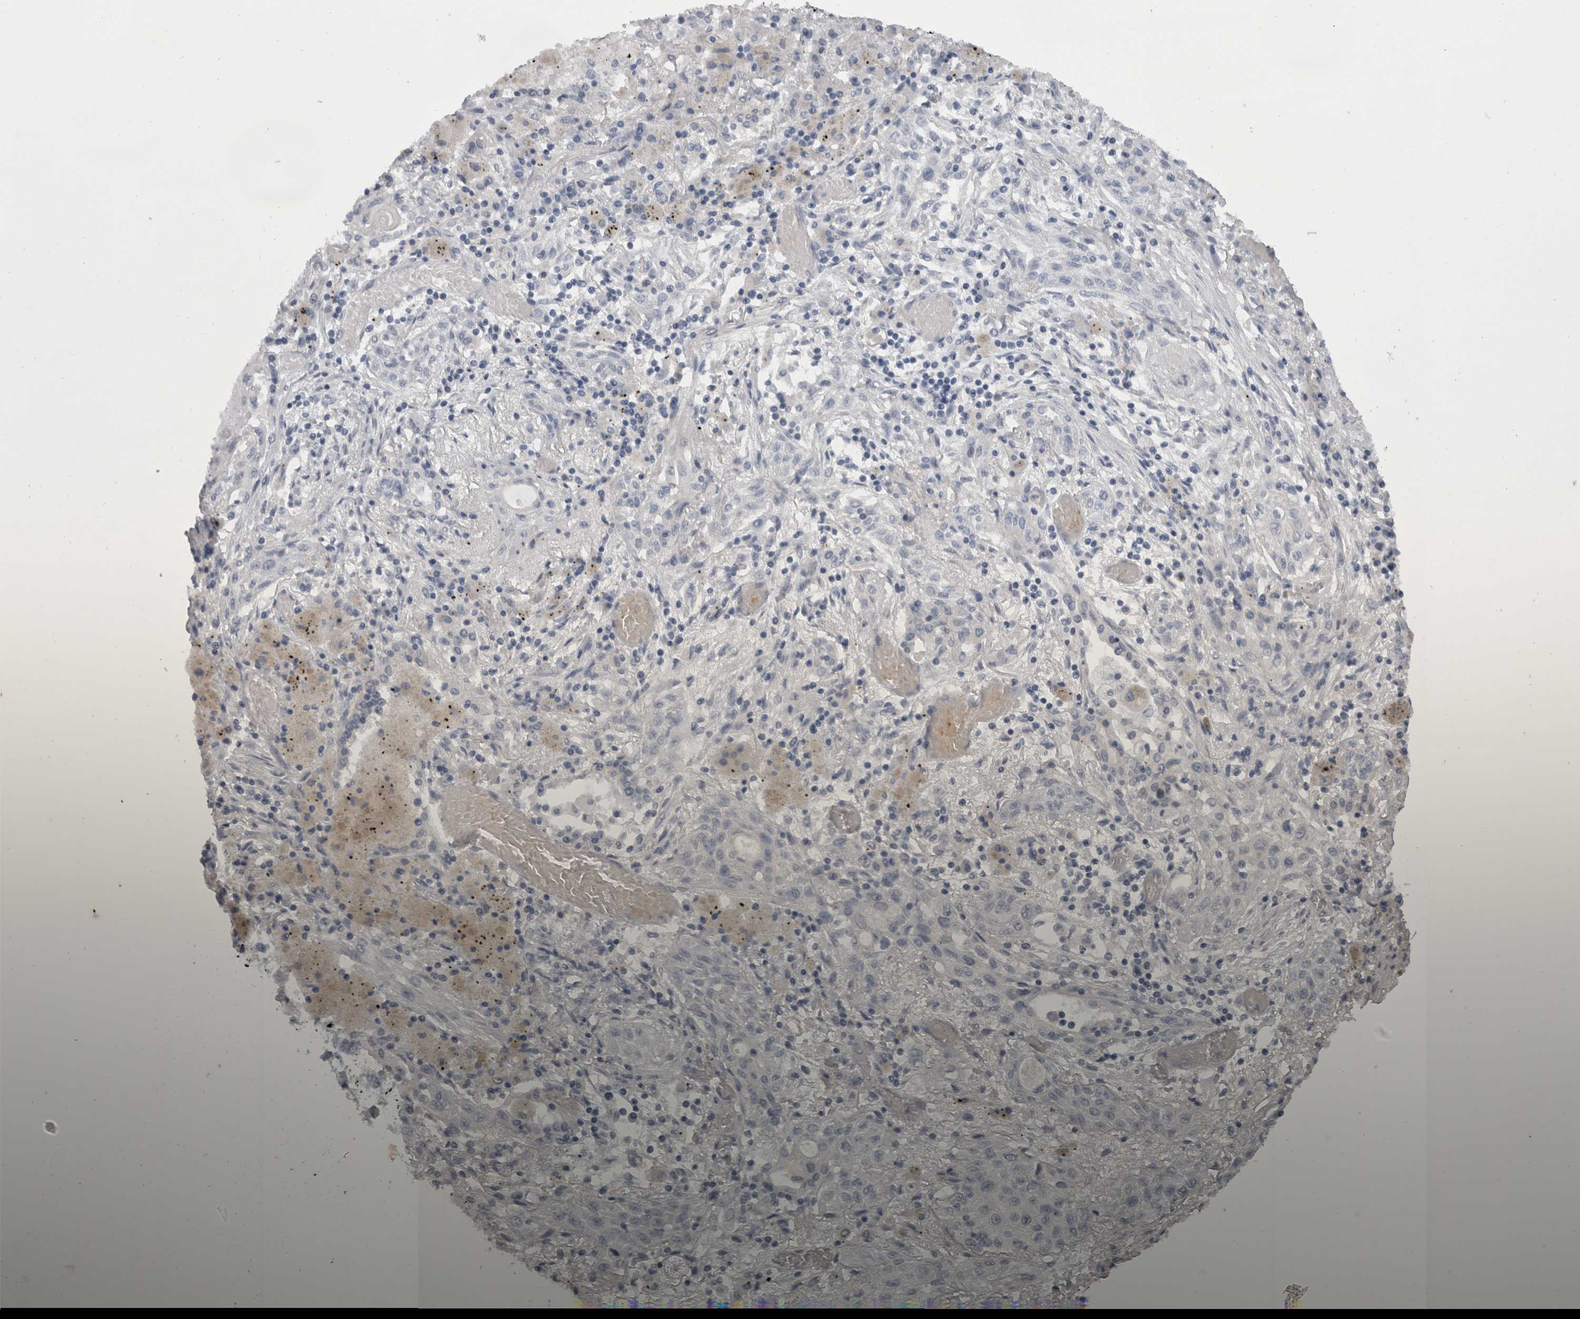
{"staining": {"intensity": "negative", "quantity": "none", "location": "none"}, "tissue": "lung cancer", "cell_type": "Tumor cells", "image_type": "cancer", "snomed": [{"axis": "morphology", "description": "Squamous cell carcinoma, NOS"}, {"axis": "topography", "description": "Lung"}], "caption": "A micrograph of human squamous cell carcinoma (lung) is negative for staining in tumor cells.", "gene": "CAMK2D", "patient": {"sex": "female", "age": 47}}